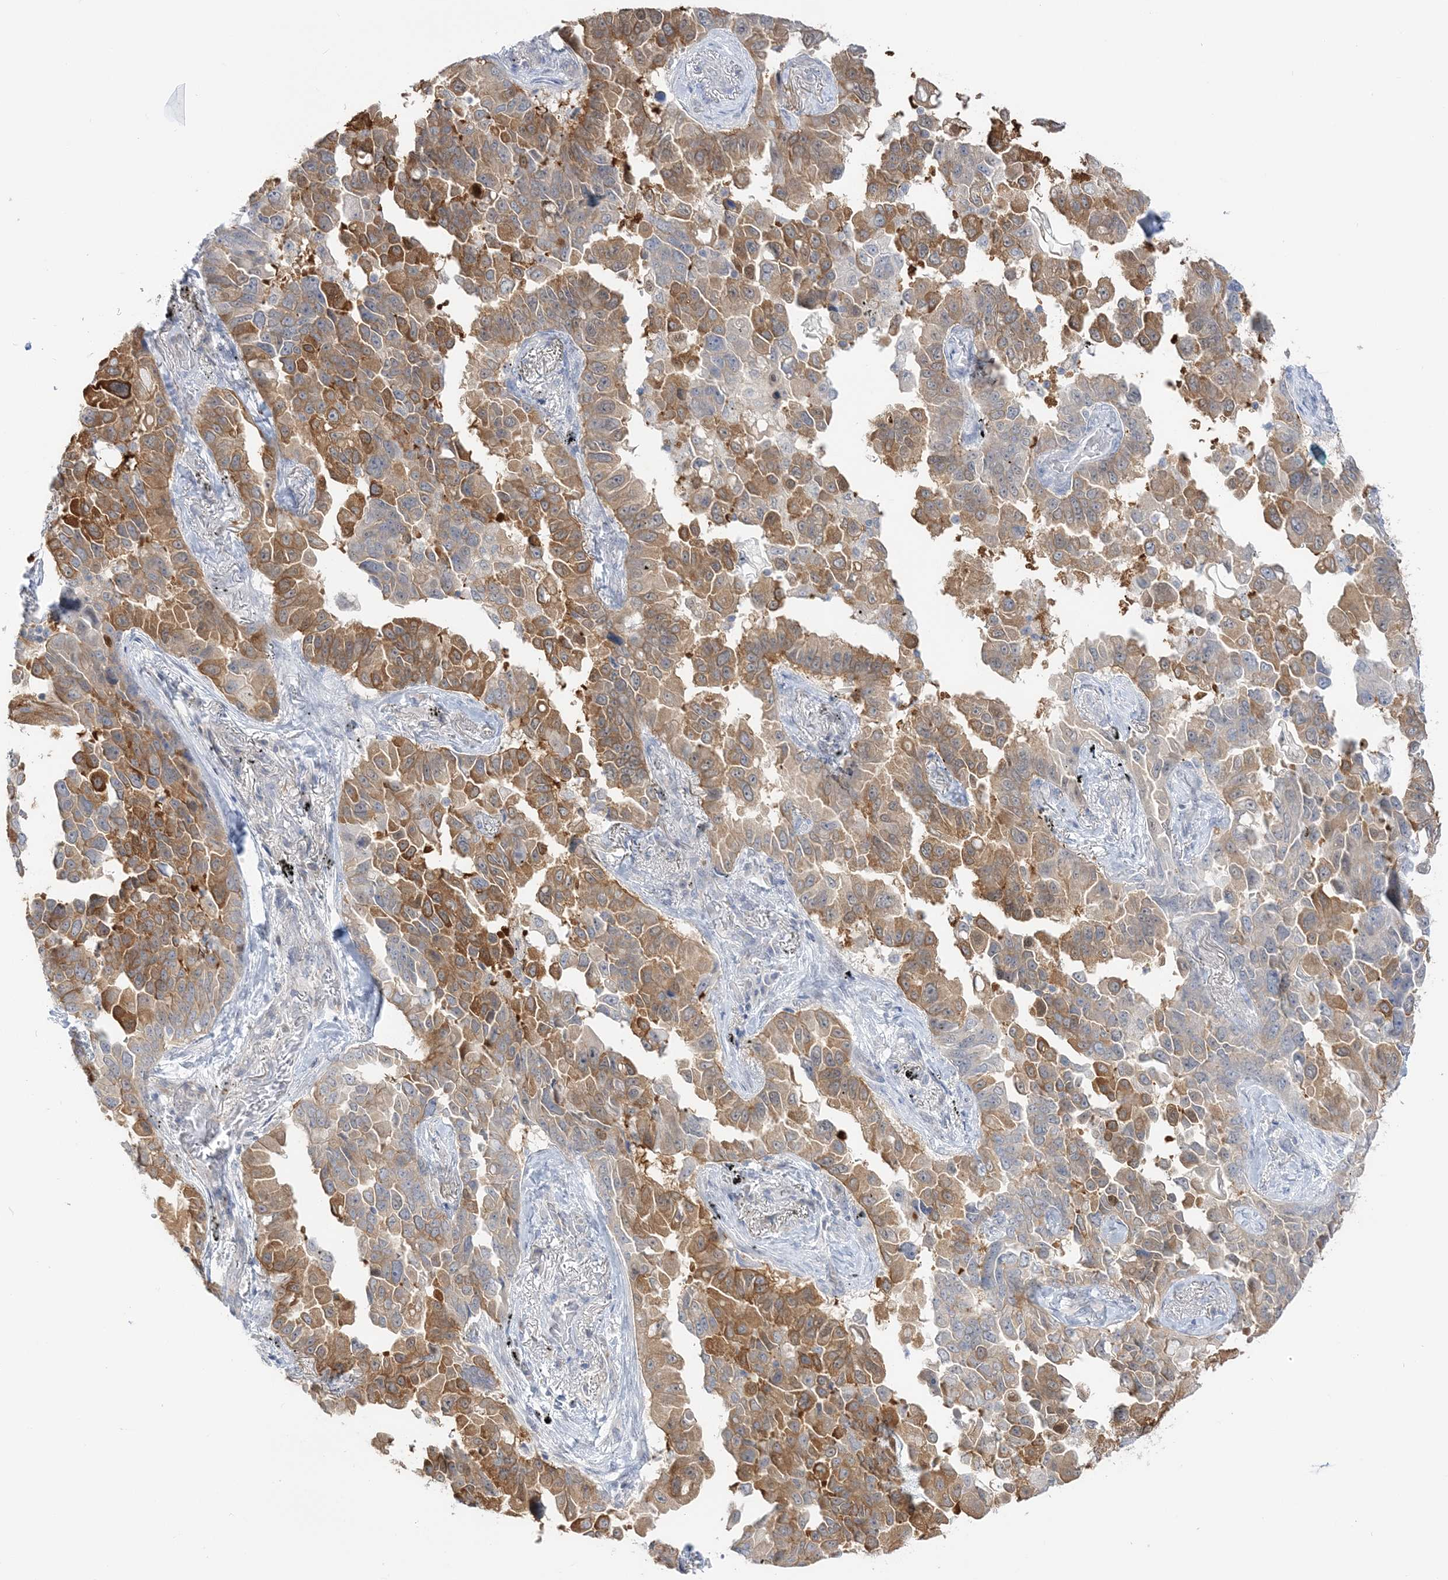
{"staining": {"intensity": "moderate", "quantity": ">75%", "location": "cytoplasmic/membranous"}, "tissue": "lung cancer", "cell_type": "Tumor cells", "image_type": "cancer", "snomed": [{"axis": "morphology", "description": "Adenocarcinoma, NOS"}, {"axis": "topography", "description": "Lung"}], "caption": "Immunohistochemistry (DAB (3,3'-diaminobenzidine)) staining of human lung cancer demonstrates moderate cytoplasmic/membranous protein staining in about >75% of tumor cells. The staining is performed using DAB (3,3'-diaminobenzidine) brown chromogen to label protein expression. The nuclei are counter-stained blue using hematoxylin.", "gene": "THADA", "patient": {"sex": "female", "age": 67}}